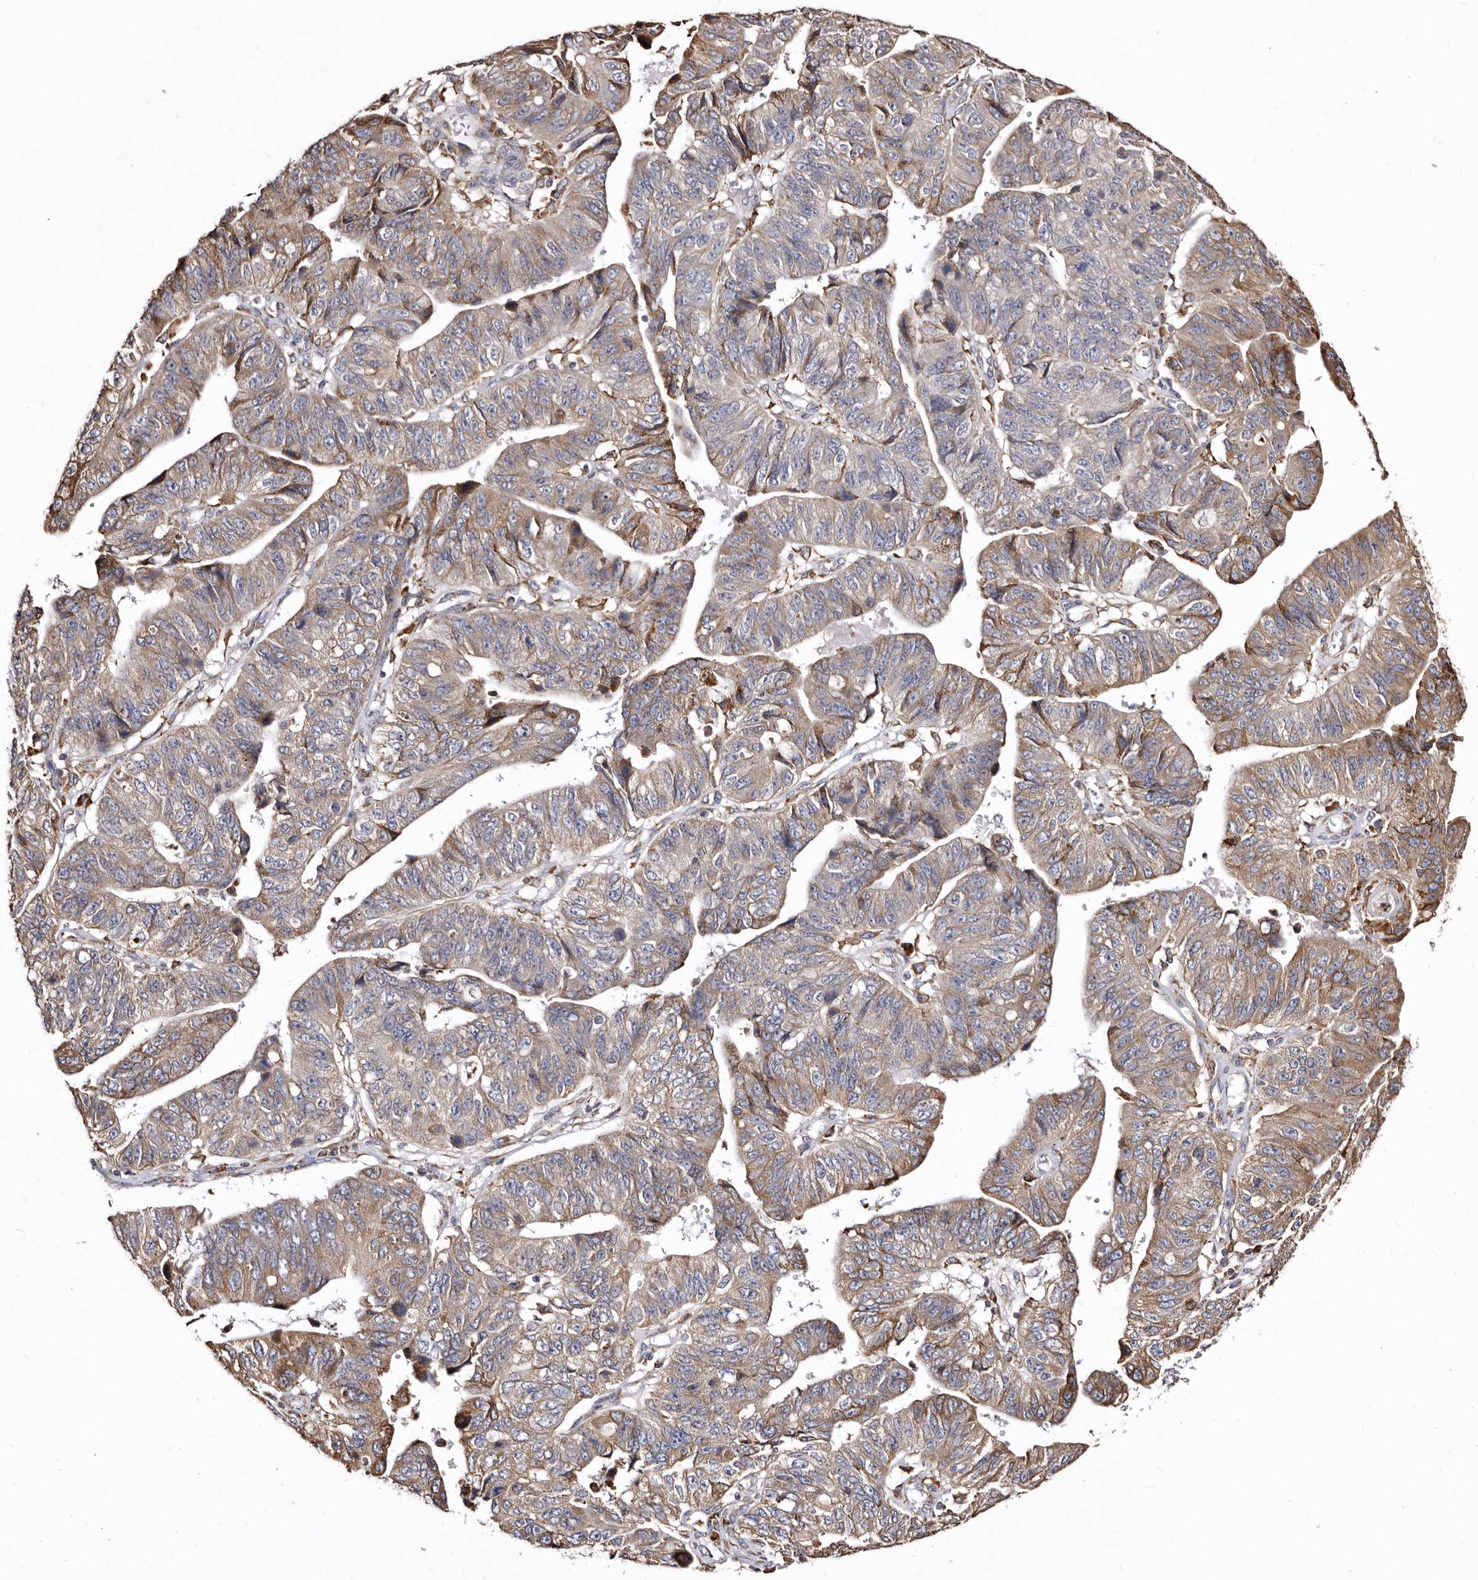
{"staining": {"intensity": "moderate", "quantity": "25%-75%", "location": "cytoplasmic/membranous"}, "tissue": "stomach cancer", "cell_type": "Tumor cells", "image_type": "cancer", "snomed": [{"axis": "morphology", "description": "Adenocarcinoma, NOS"}, {"axis": "topography", "description": "Stomach"}], "caption": "Brown immunohistochemical staining in stomach cancer demonstrates moderate cytoplasmic/membranous expression in approximately 25%-75% of tumor cells.", "gene": "ACBD6", "patient": {"sex": "male", "age": 59}}